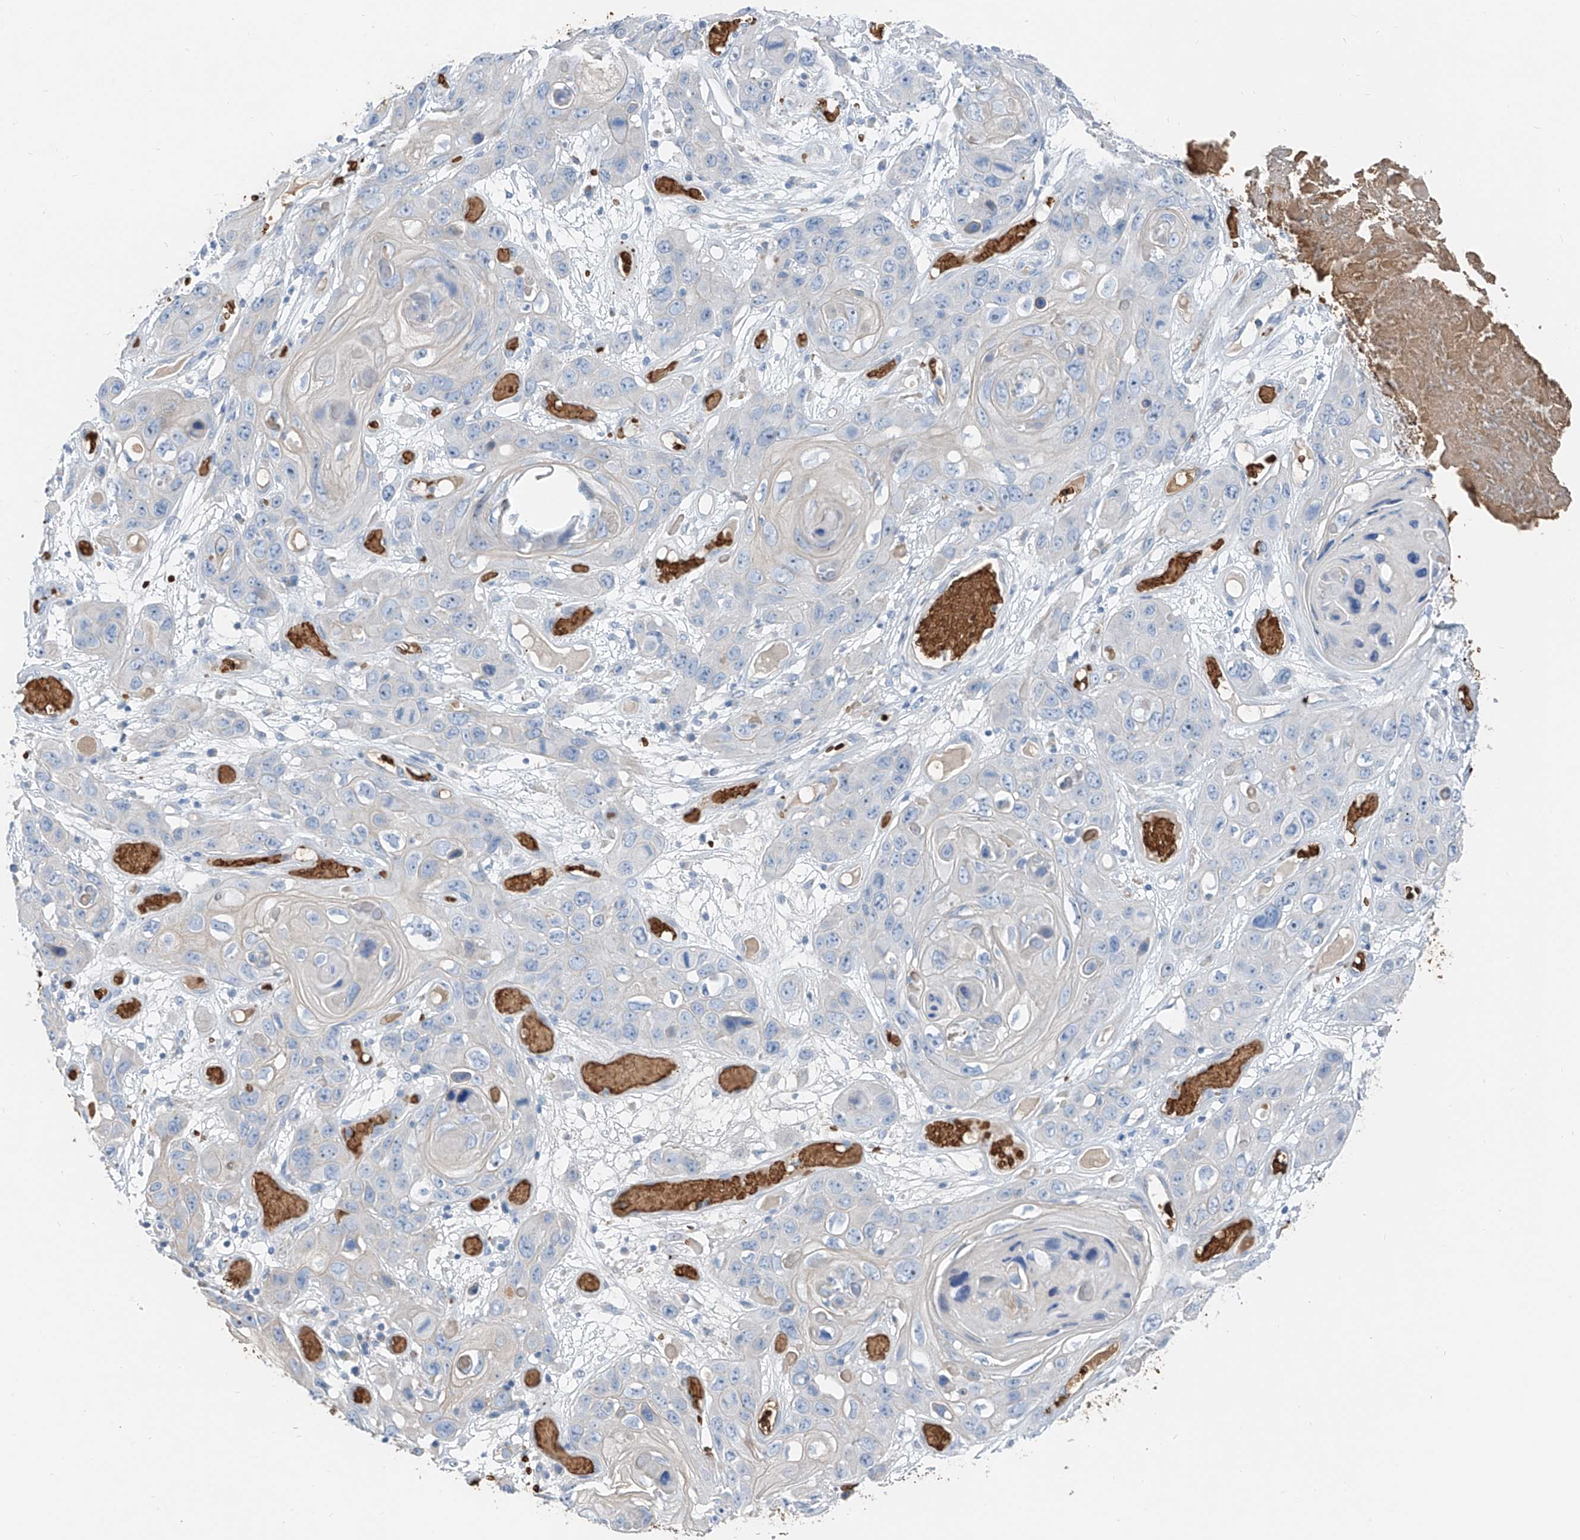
{"staining": {"intensity": "negative", "quantity": "none", "location": "none"}, "tissue": "skin cancer", "cell_type": "Tumor cells", "image_type": "cancer", "snomed": [{"axis": "morphology", "description": "Squamous cell carcinoma, NOS"}, {"axis": "topography", "description": "Skin"}], "caption": "The image exhibits no significant staining in tumor cells of squamous cell carcinoma (skin).", "gene": "PRSS23", "patient": {"sex": "male", "age": 55}}